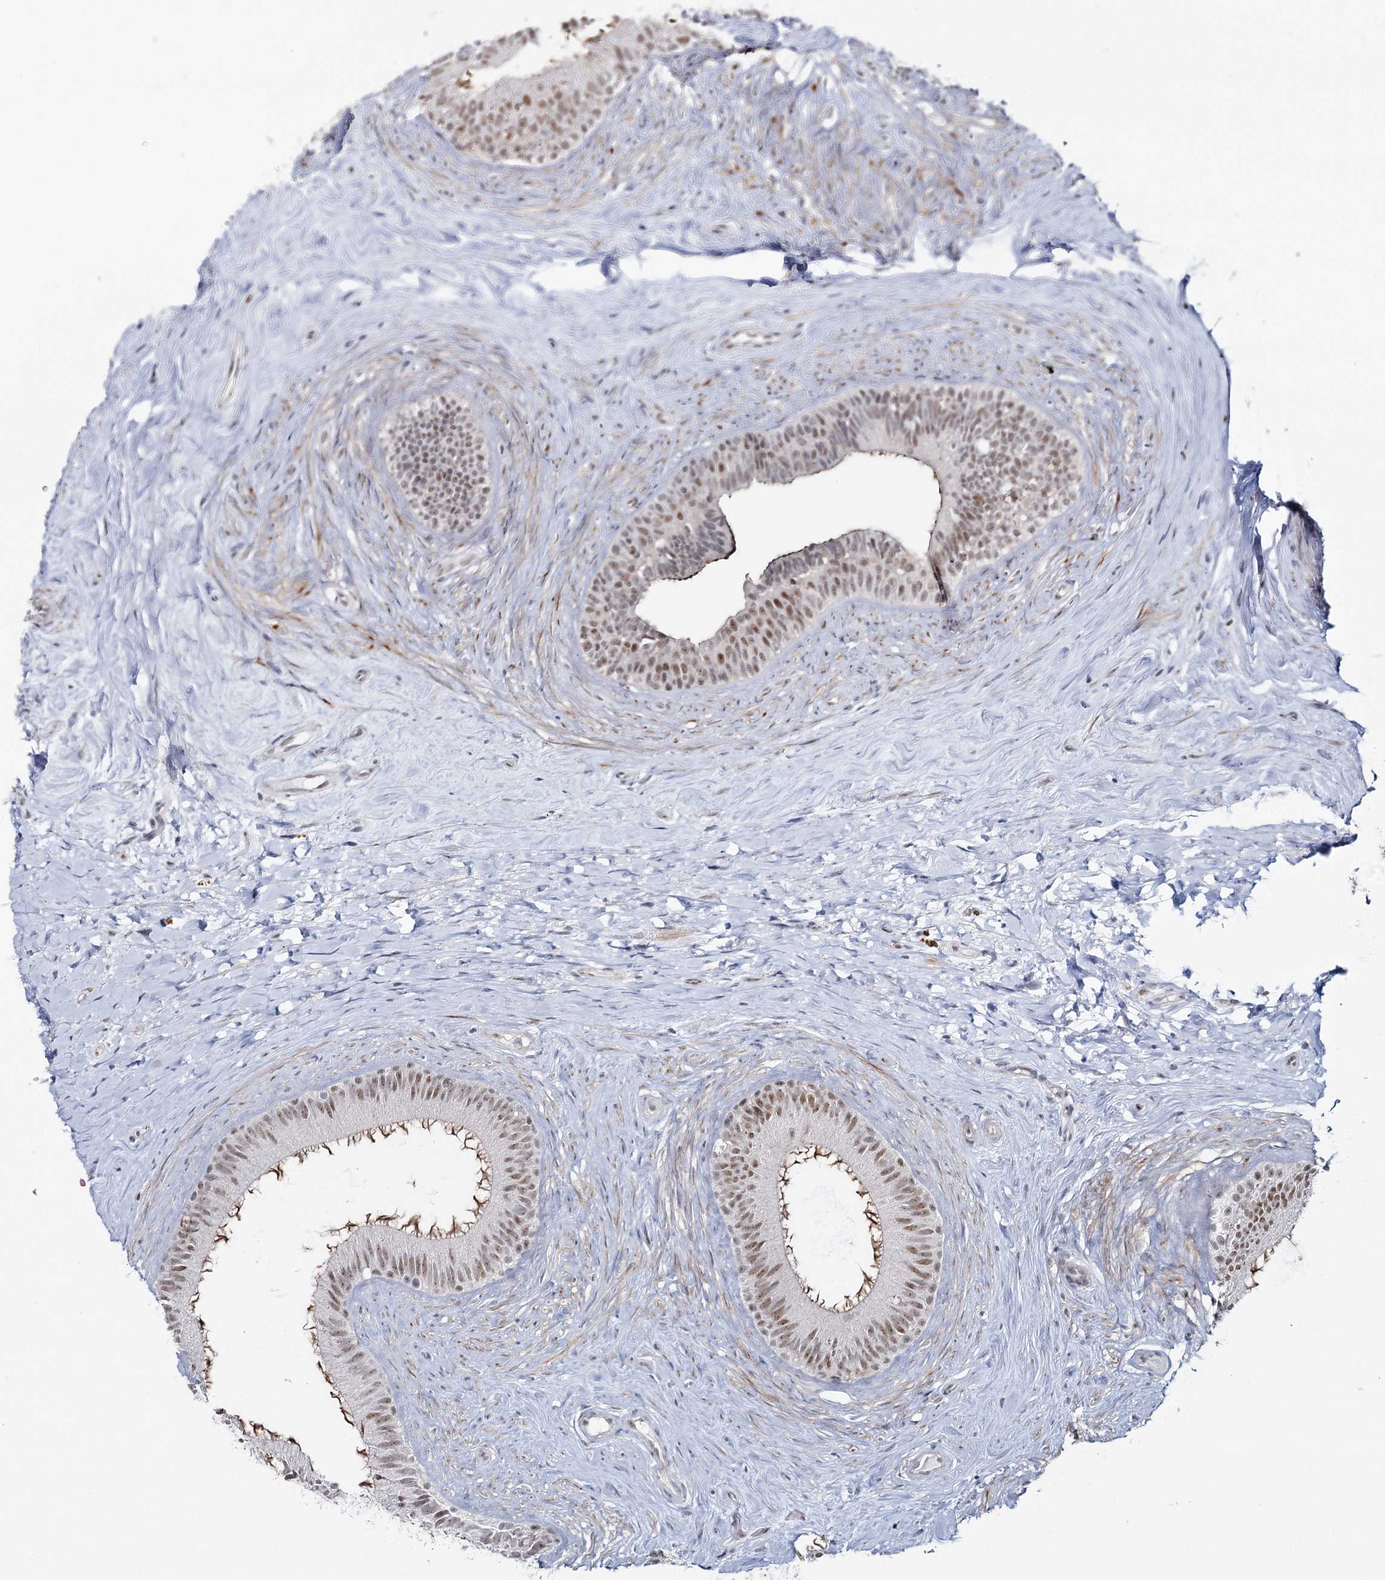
{"staining": {"intensity": "weak", "quantity": "25%-75%", "location": "nuclear"}, "tissue": "epididymis", "cell_type": "Glandular cells", "image_type": "normal", "snomed": [{"axis": "morphology", "description": "Normal tissue, NOS"}, {"axis": "topography", "description": "Epididymis"}], "caption": "Protein staining shows weak nuclear expression in about 25%-75% of glandular cells in unremarkable epididymis. The staining is performed using DAB brown chromogen to label protein expression. The nuclei are counter-stained blue using hematoxylin.", "gene": "ZC3H8", "patient": {"sex": "male", "age": 84}}